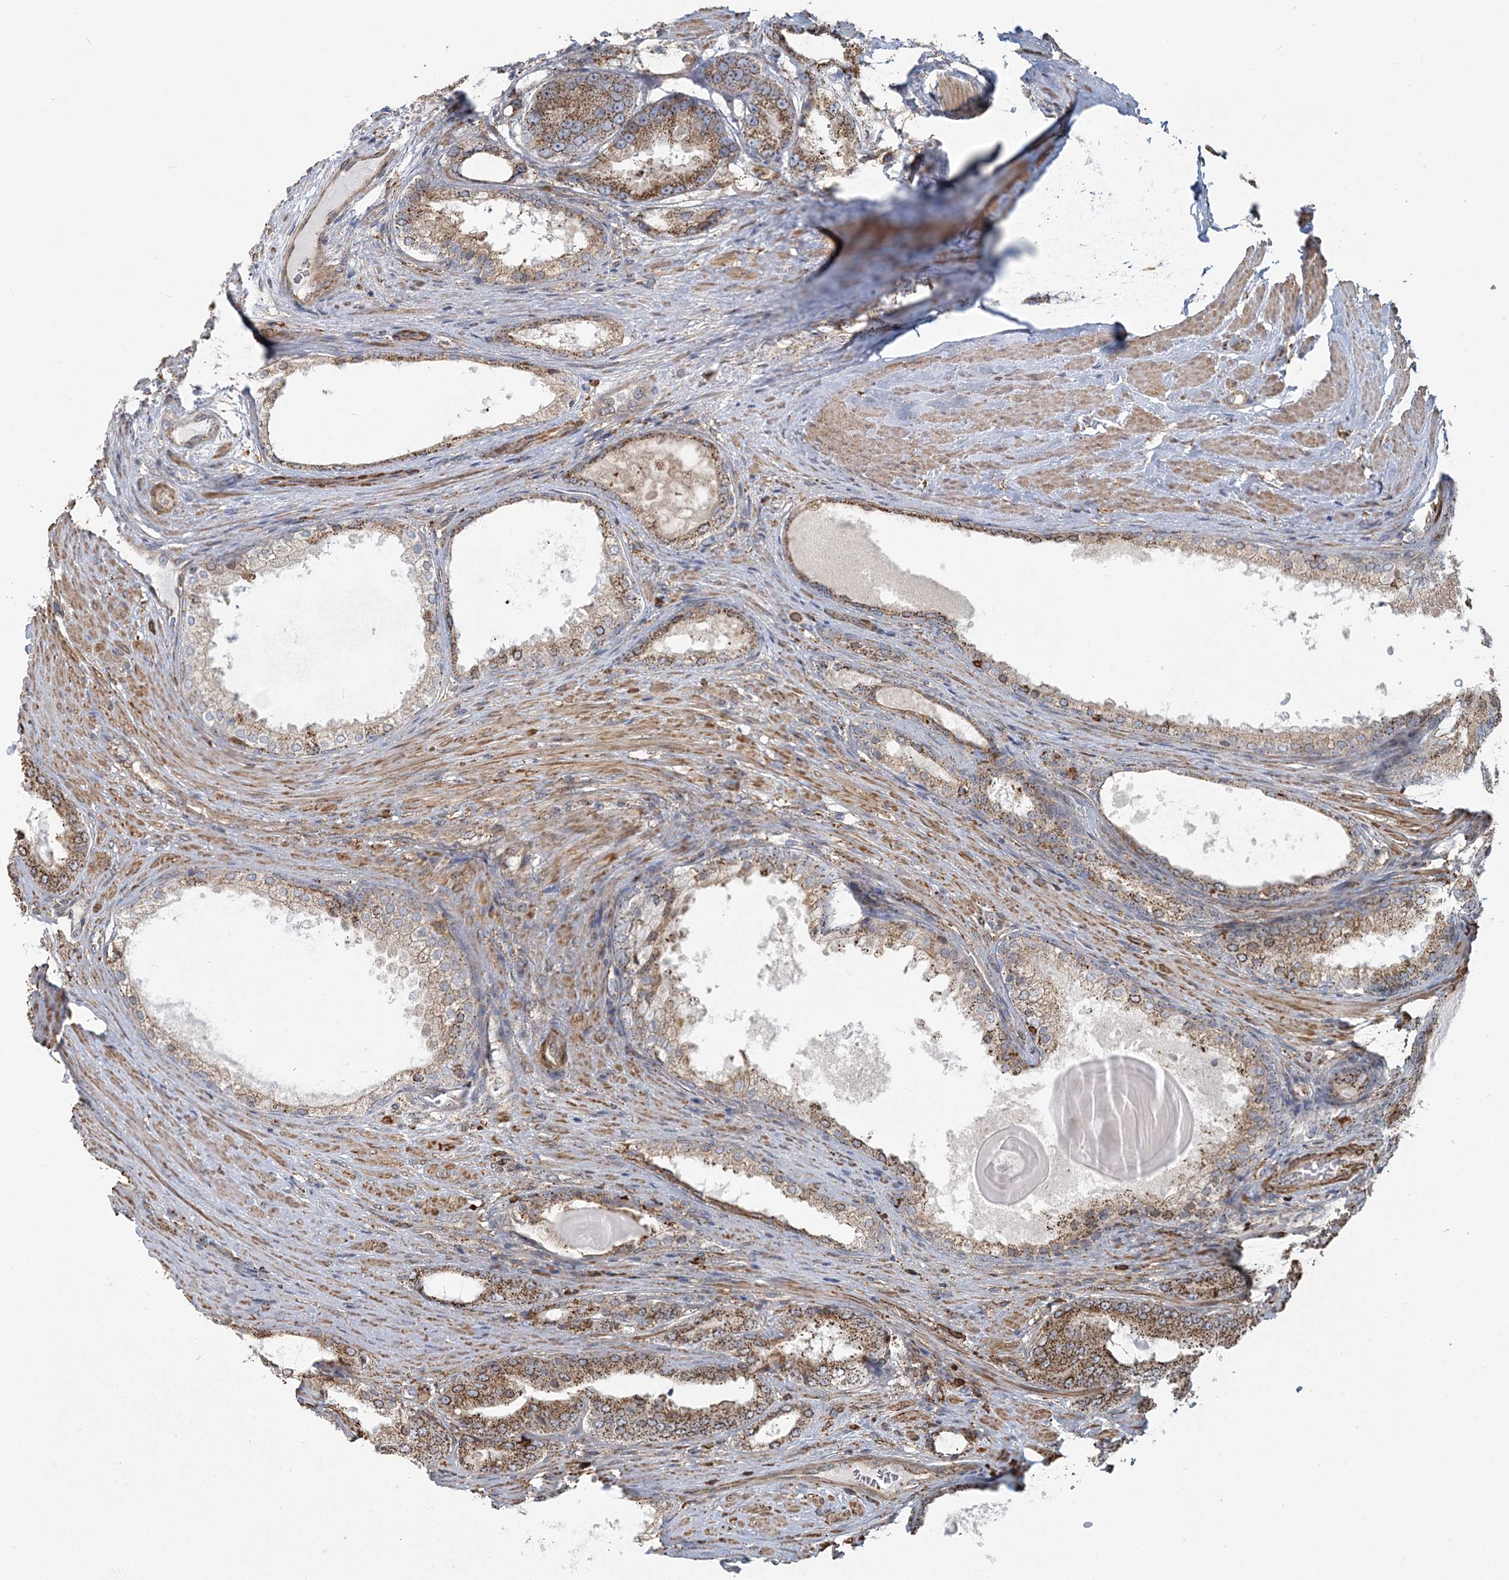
{"staining": {"intensity": "moderate", "quantity": ">75%", "location": "cytoplasmic/membranous"}, "tissue": "prostate cancer", "cell_type": "Tumor cells", "image_type": "cancer", "snomed": [{"axis": "morphology", "description": "Adenocarcinoma, High grade"}, {"axis": "topography", "description": "Prostate"}], "caption": "A brown stain labels moderate cytoplasmic/membranous expression of a protein in prostate cancer (adenocarcinoma (high-grade)) tumor cells.", "gene": "TRAF3IP2", "patient": {"sex": "male", "age": 60}}